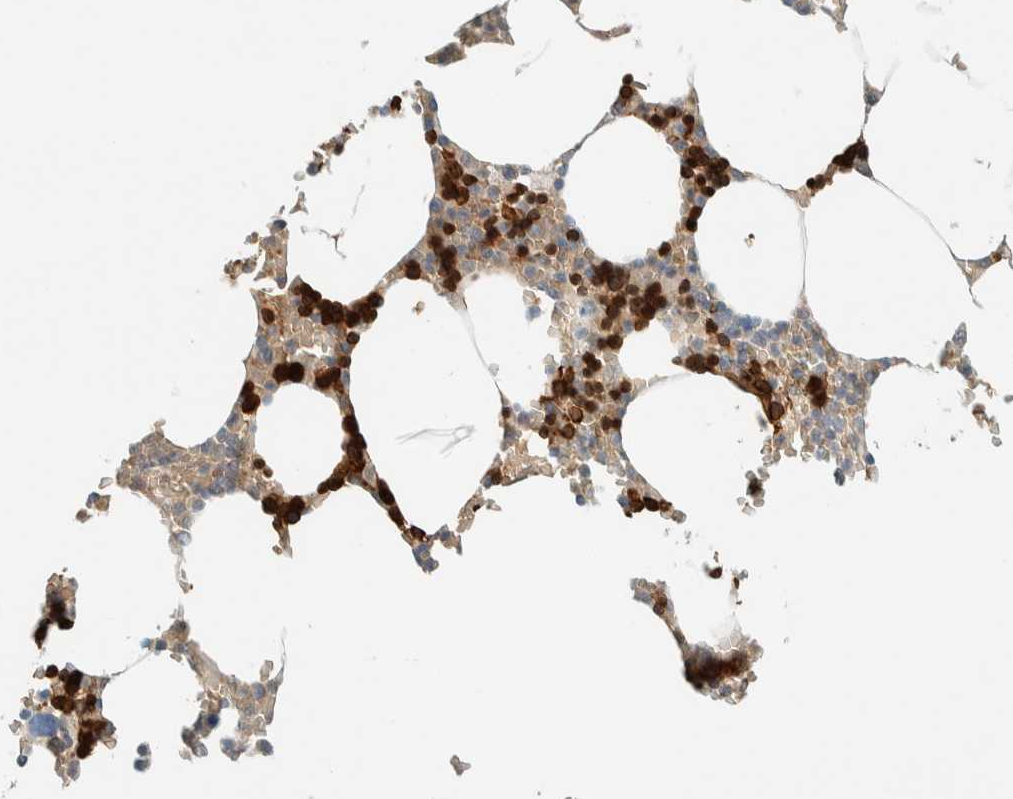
{"staining": {"intensity": "strong", "quantity": "25%-75%", "location": "cytoplasmic/membranous,nuclear"}, "tissue": "bone marrow", "cell_type": "Hematopoietic cells", "image_type": "normal", "snomed": [{"axis": "morphology", "description": "Normal tissue, NOS"}, {"axis": "topography", "description": "Bone marrow"}], "caption": "A brown stain highlights strong cytoplasmic/membranous,nuclear positivity of a protein in hematopoietic cells of unremarkable human bone marrow. (DAB (3,3'-diaminobenzidine) = brown stain, brightfield microscopy at high magnification).", "gene": "TSTD2", "patient": {"sex": "male", "age": 70}}